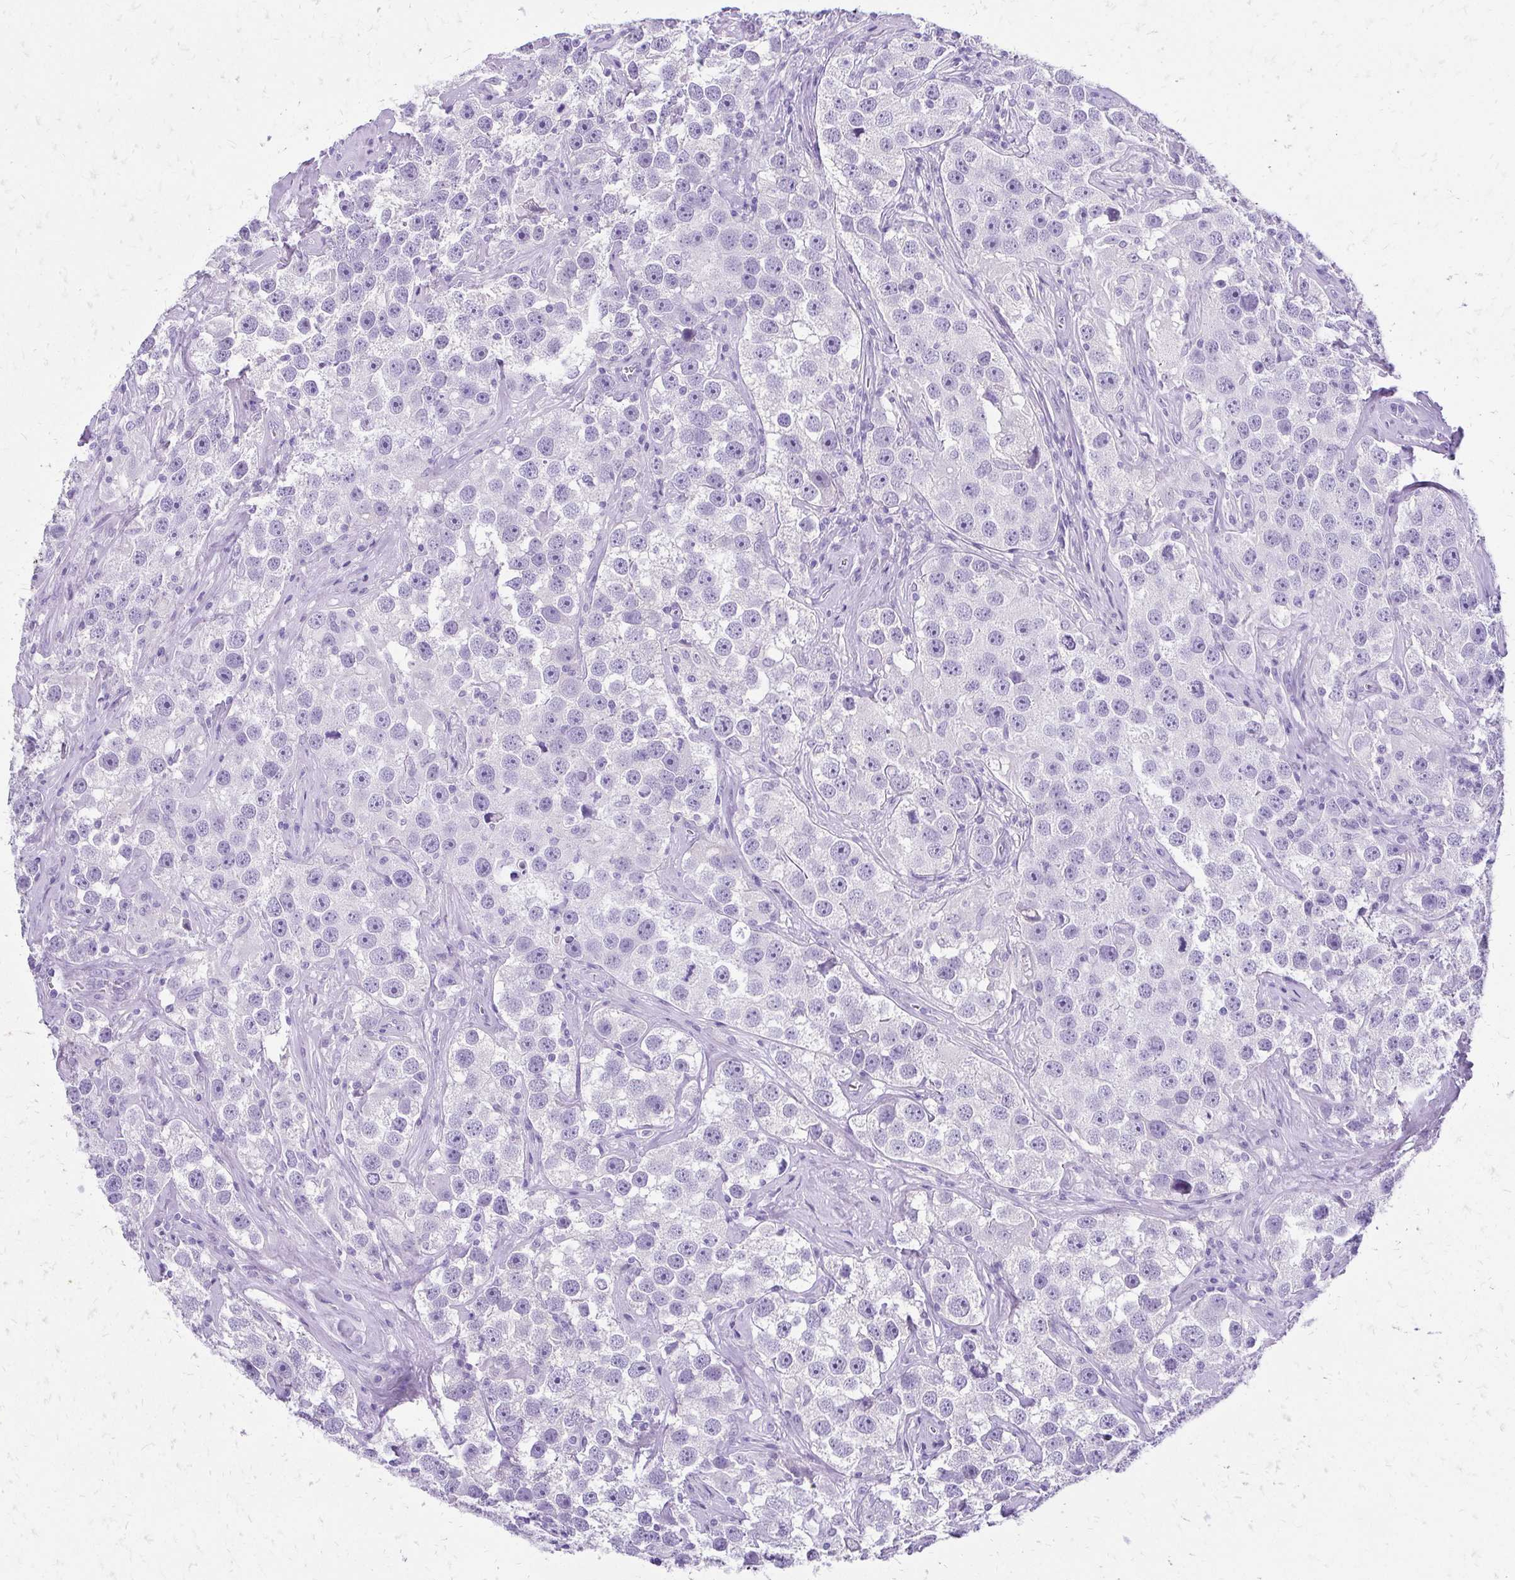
{"staining": {"intensity": "negative", "quantity": "none", "location": "none"}, "tissue": "testis cancer", "cell_type": "Tumor cells", "image_type": "cancer", "snomed": [{"axis": "morphology", "description": "Seminoma, NOS"}, {"axis": "topography", "description": "Testis"}], "caption": "Immunohistochemical staining of testis cancer (seminoma) reveals no significant positivity in tumor cells. (DAB (3,3'-diaminobenzidine) immunohistochemistry (IHC), high magnification).", "gene": "SLC32A1", "patient": {"sex": "male", "age": 49}}